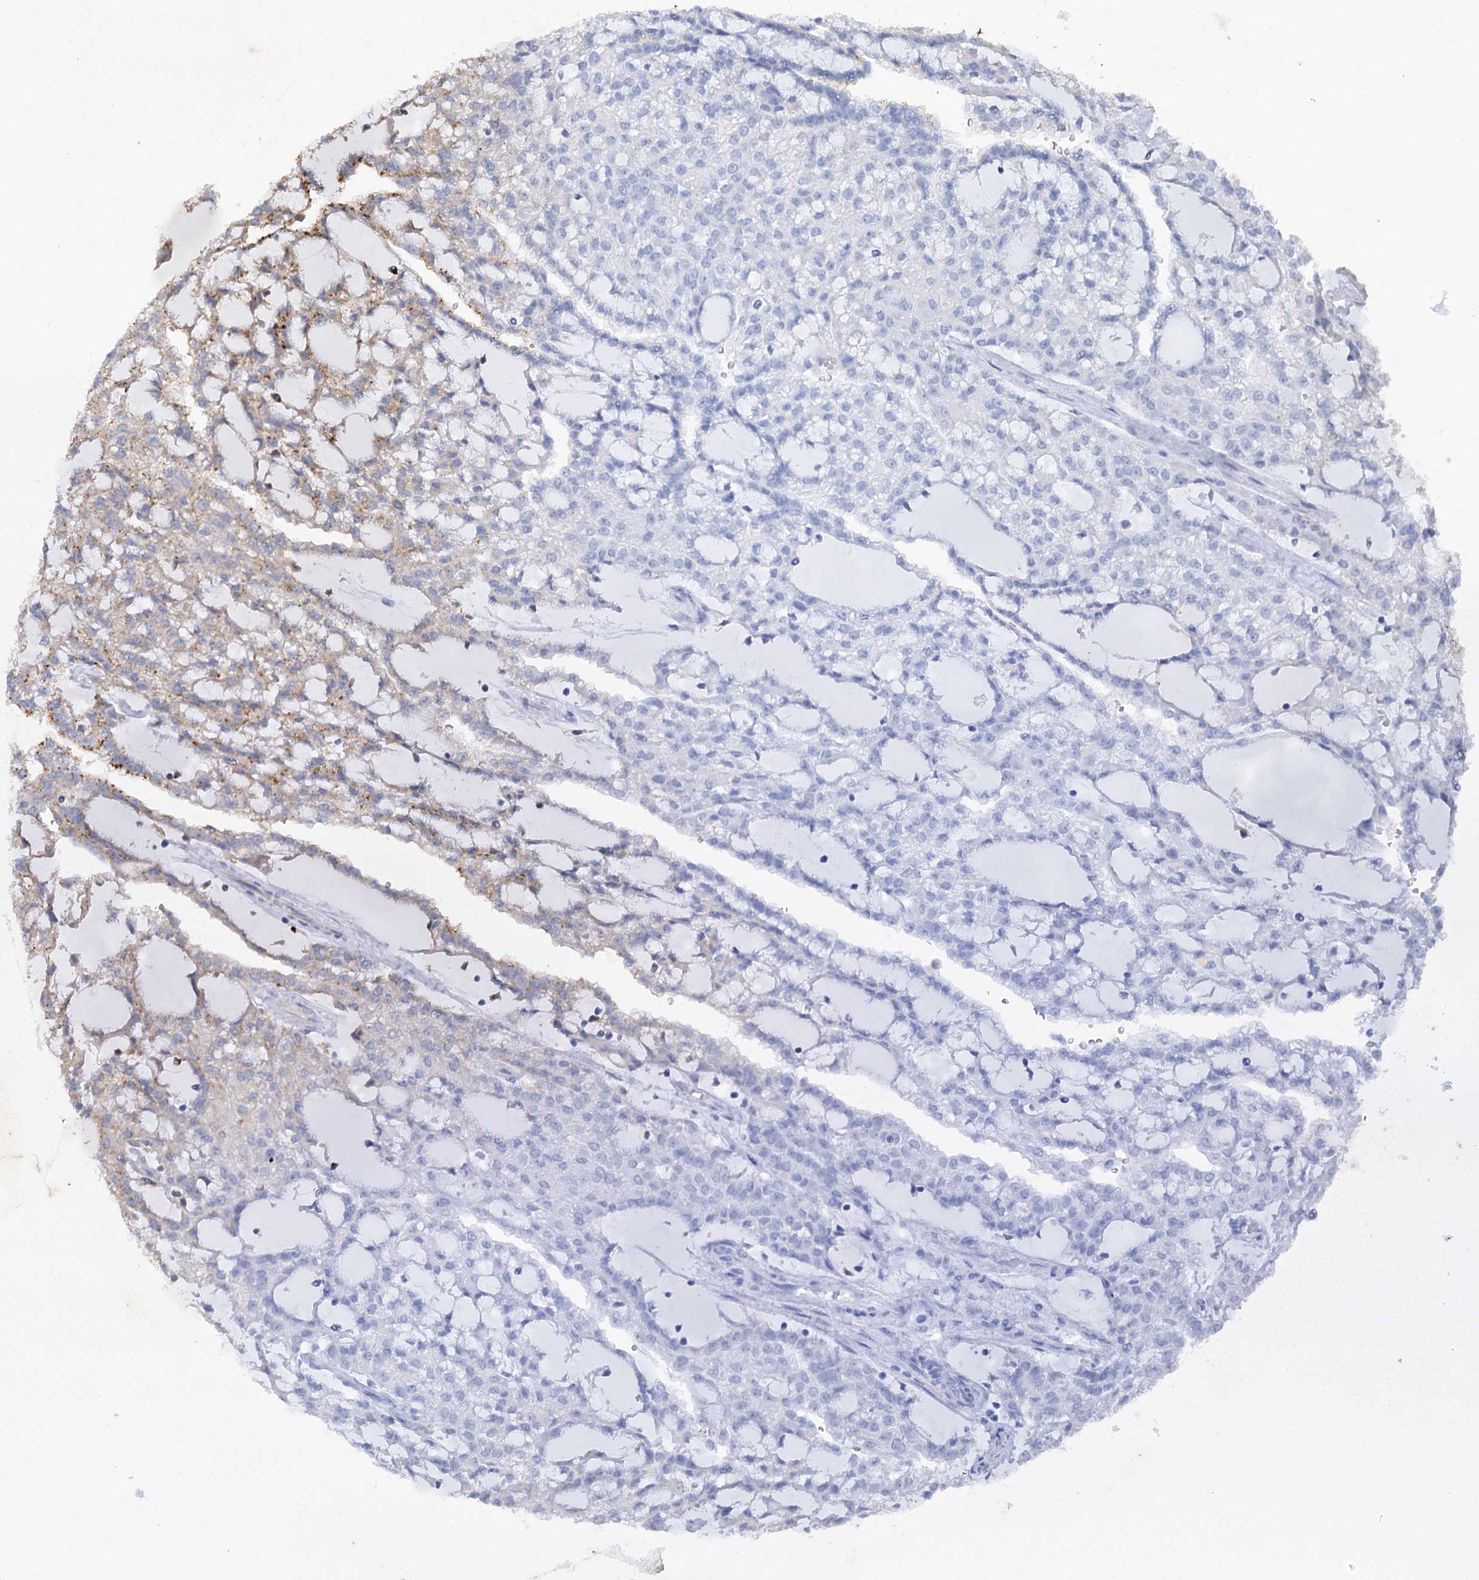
{"staining": {"intensity": "moderate", "quantity": "25%-75%", "location": "cytoplasmic/membranous"}, "tissue": "renal cancer", "cell_type": "Tumor cells", "image_type": "cancer", "snomed": [{"axis": "morphology", "description": "Adenocarcinoma, NOS"}, {"axis": "topography", "description": "Kidney"}], "caption": "Immunohistochemical staining of renal cancer reveals moderate cytoplasmic/membranous protein staining in about 25%-75% of tumor cells.", "gene": "GUSB", "patient": {"sex": "male", "age": 63}}